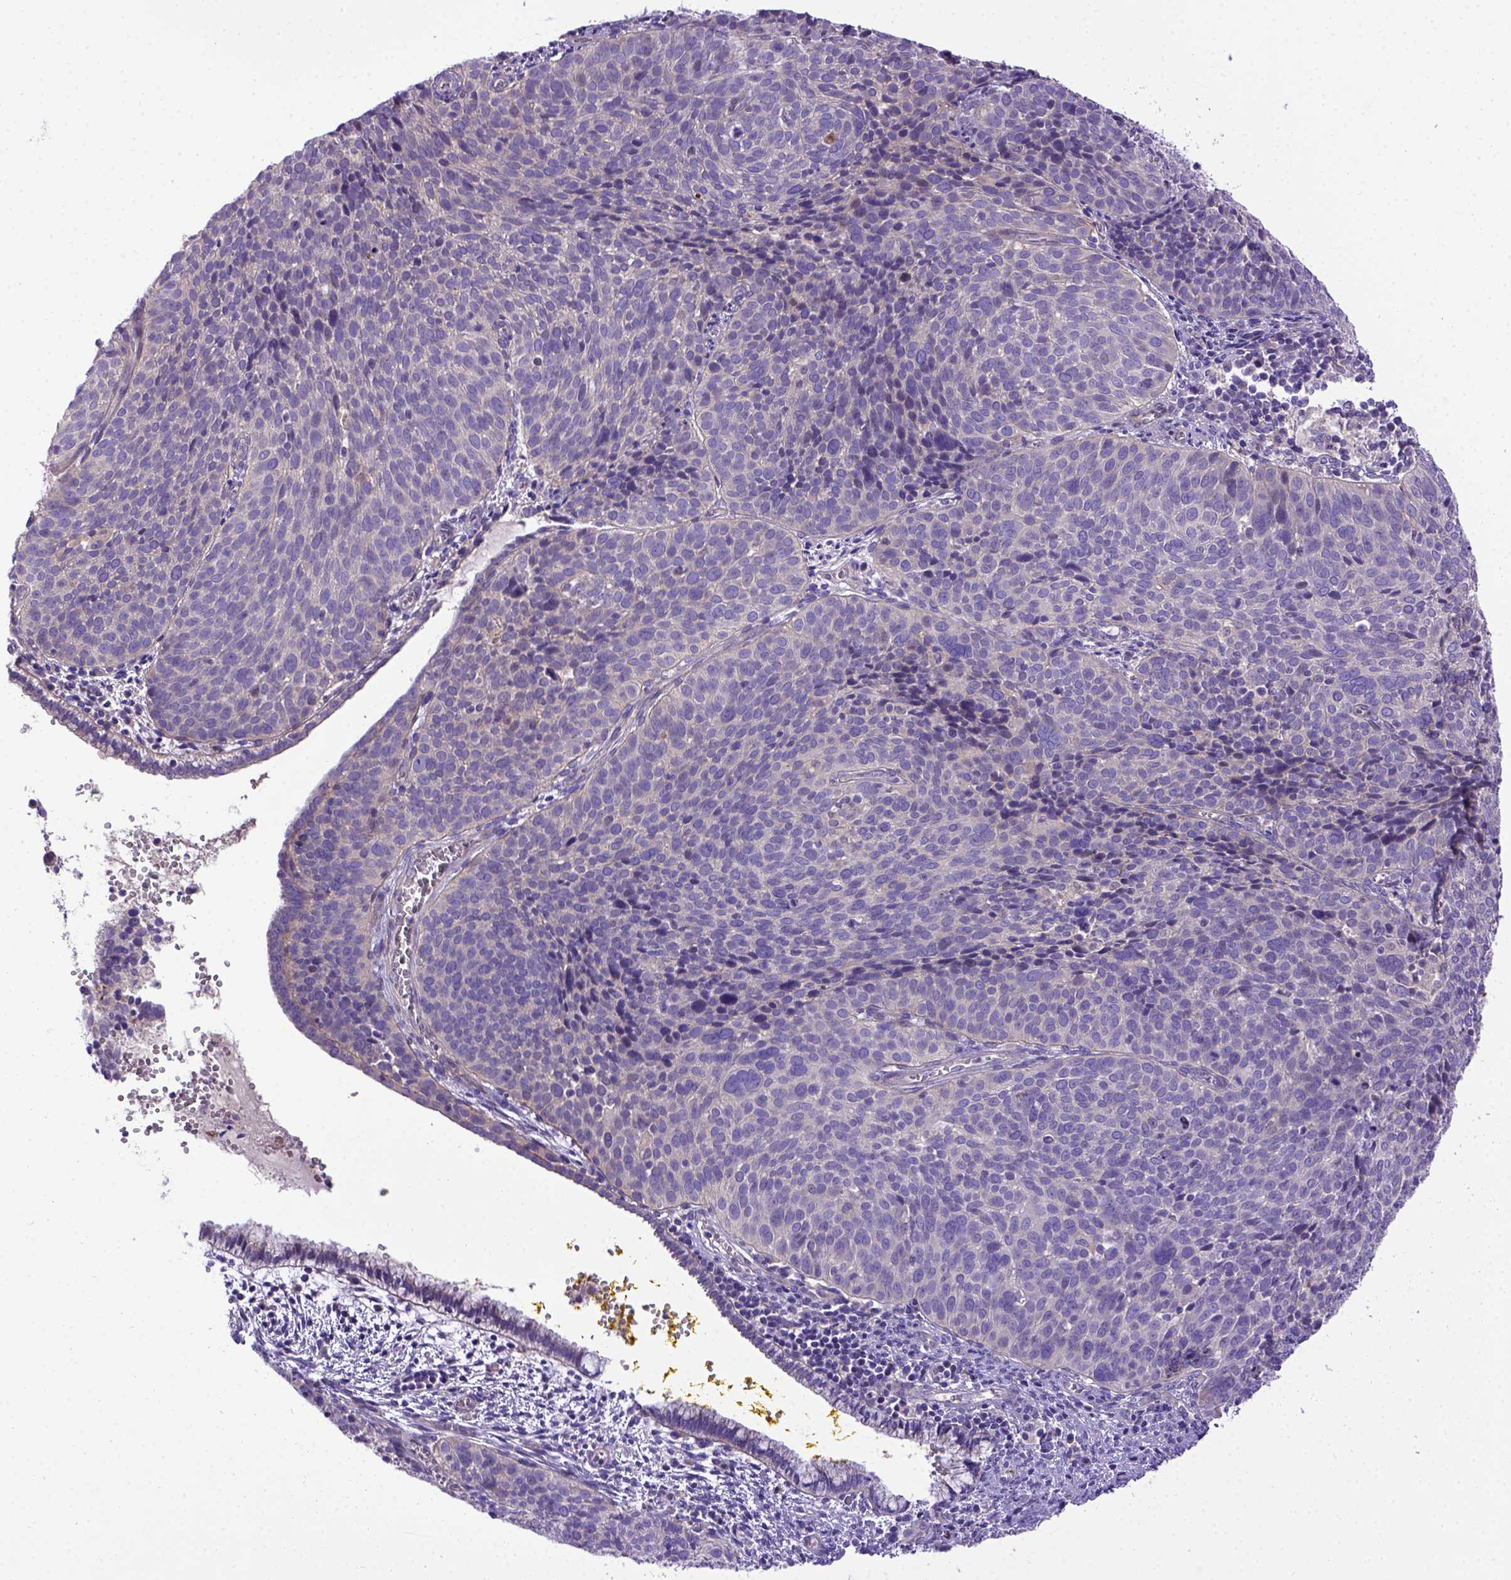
{"staining": {"intensity": "negative", "quantity": "none", "location": "none"}, "tissue": "cervical cancer", "cell_type": "Tumor cells", "image_type": "cancer", "snomed": [{"axis": "morphology", "description": "Squamous cell carcinoma, NOS"}, {"axis": "topography", "description": "Cervix"}], "caption": "This is an IHC photomicrograph of human cervical squamous cell carcinoma. There is no expression in tumor cells.", "gene": "ADAM12", "patient": {"sex": "female", "age": 39}}